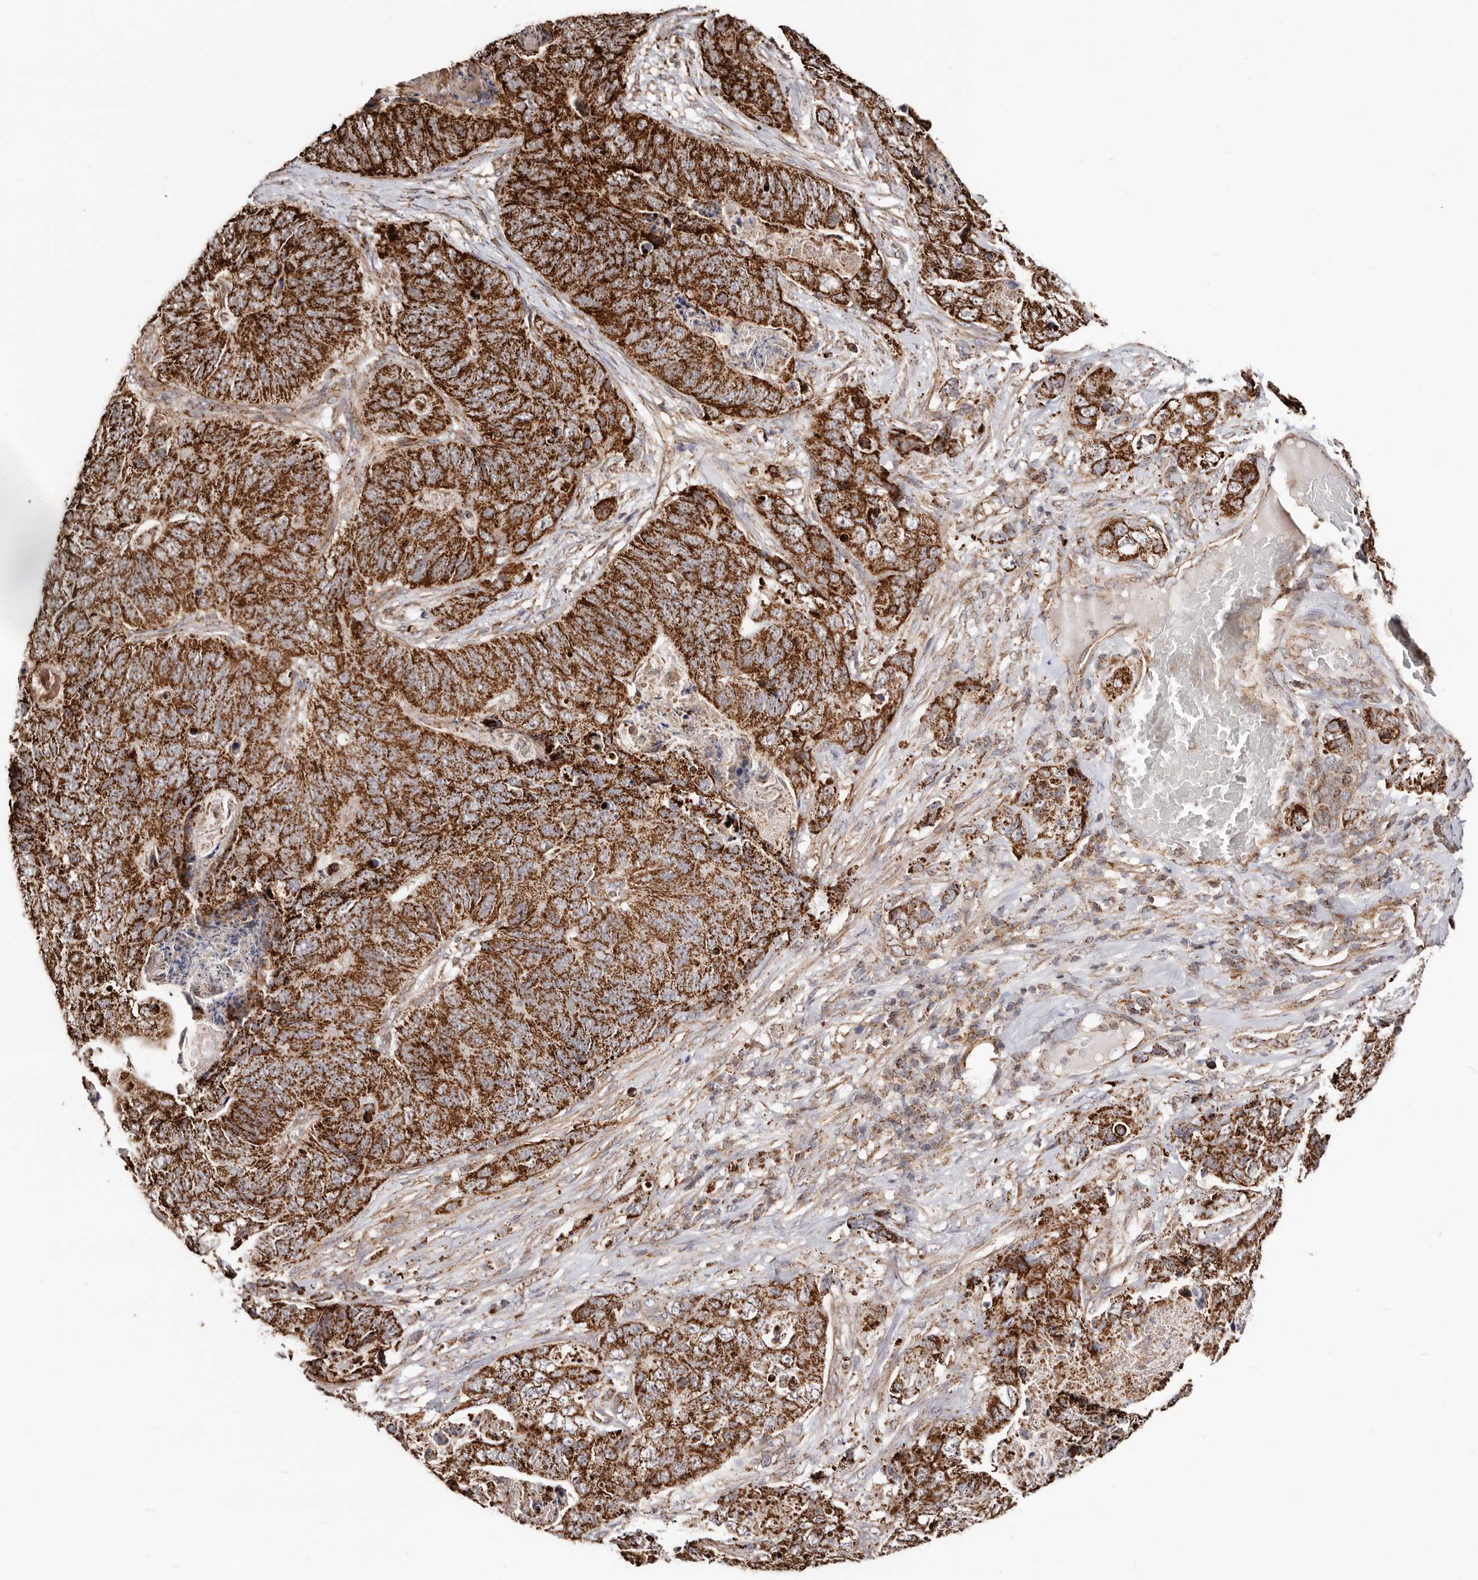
{"staining": {"intensity": "strong", "quantity": ">75%", "location": "cytoplasmic/membranous"}, "tissue": "stomach cancer", "cell_type": "Tumor cells", "image_type": "cancer", "snomed": [{"axis": "morphology", "description": "Normal tissue, NOS"}, {"axis": "morphology", "description": "Adenocarcinoma, NOS"}, {"axis": "topography", "description": "Stomach"}], "caption": "Approximately >75% of tumor cells in stomach adenocarcinoma show strong cytoplasmic/membranous protein staining as visualized by brown immunohistochemical staining.", "gene": "PRKACB", "patient": {"sex": "female", "age": 89}}